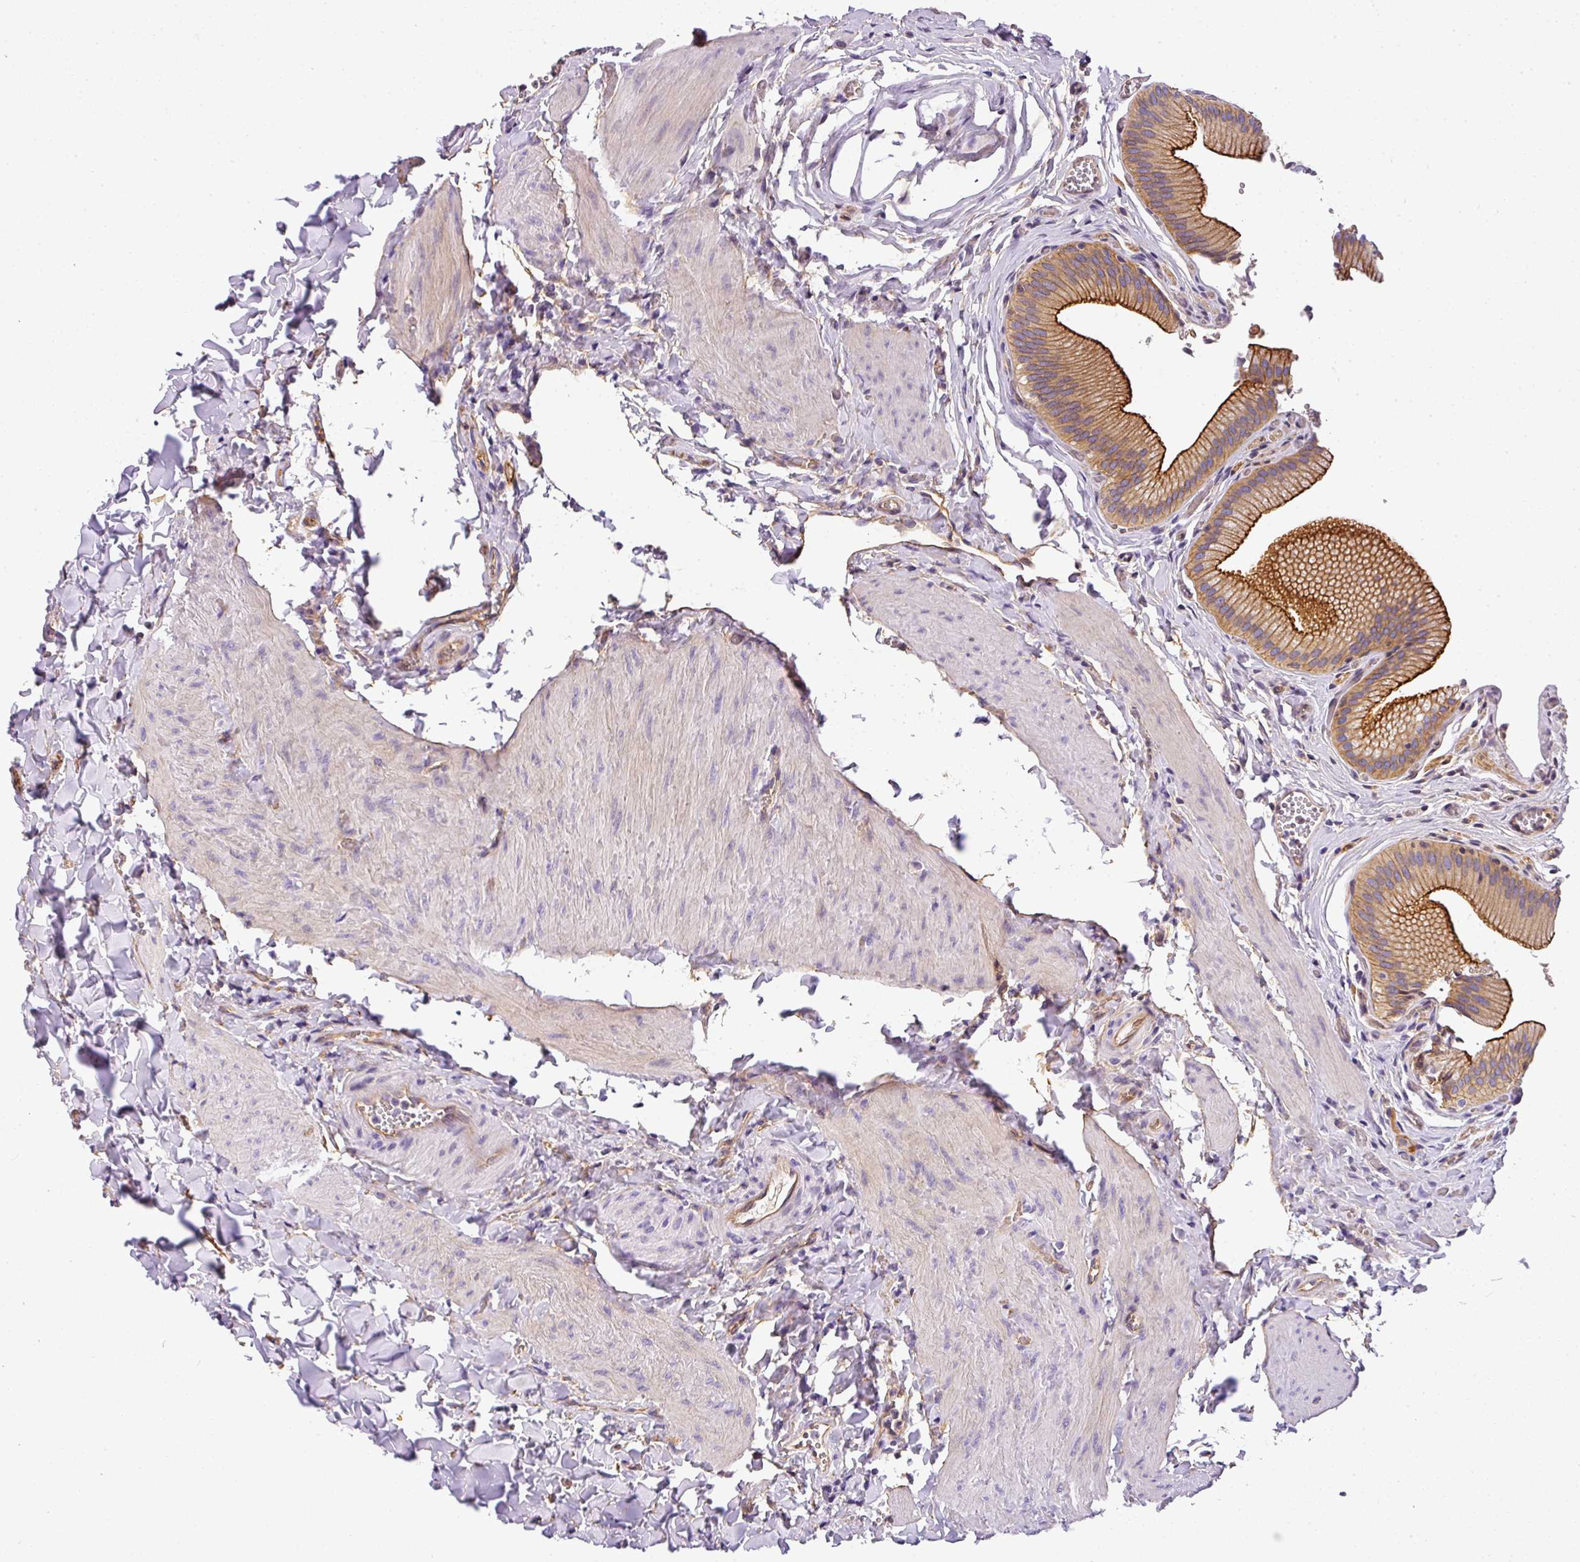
{"staining": {"intensity": "strong", "quantity": ">75%", "location": "cytoplasmic/membranous"}, "tissue": "gallbladder", "cell_type": "Glandular cells", "image_type": "normal", "snomed": [{"axis": "morphology", "description": "Normal tissue, NOS"}, {"axis": "topography", "description": "Gallbladder"}, {"axis": "topography", "description": "Peripheral nerve tissue"}], "caption": "A histopathology image of human gallbladder stained for a protein shows strong cytoplasmic/membranous brown staining in glandular cells. (brown staining indicates protein expression, while blue staining denotes nuclei).", "gene": "OR11H4", "patient": {"sex": "male", "age": 17}}